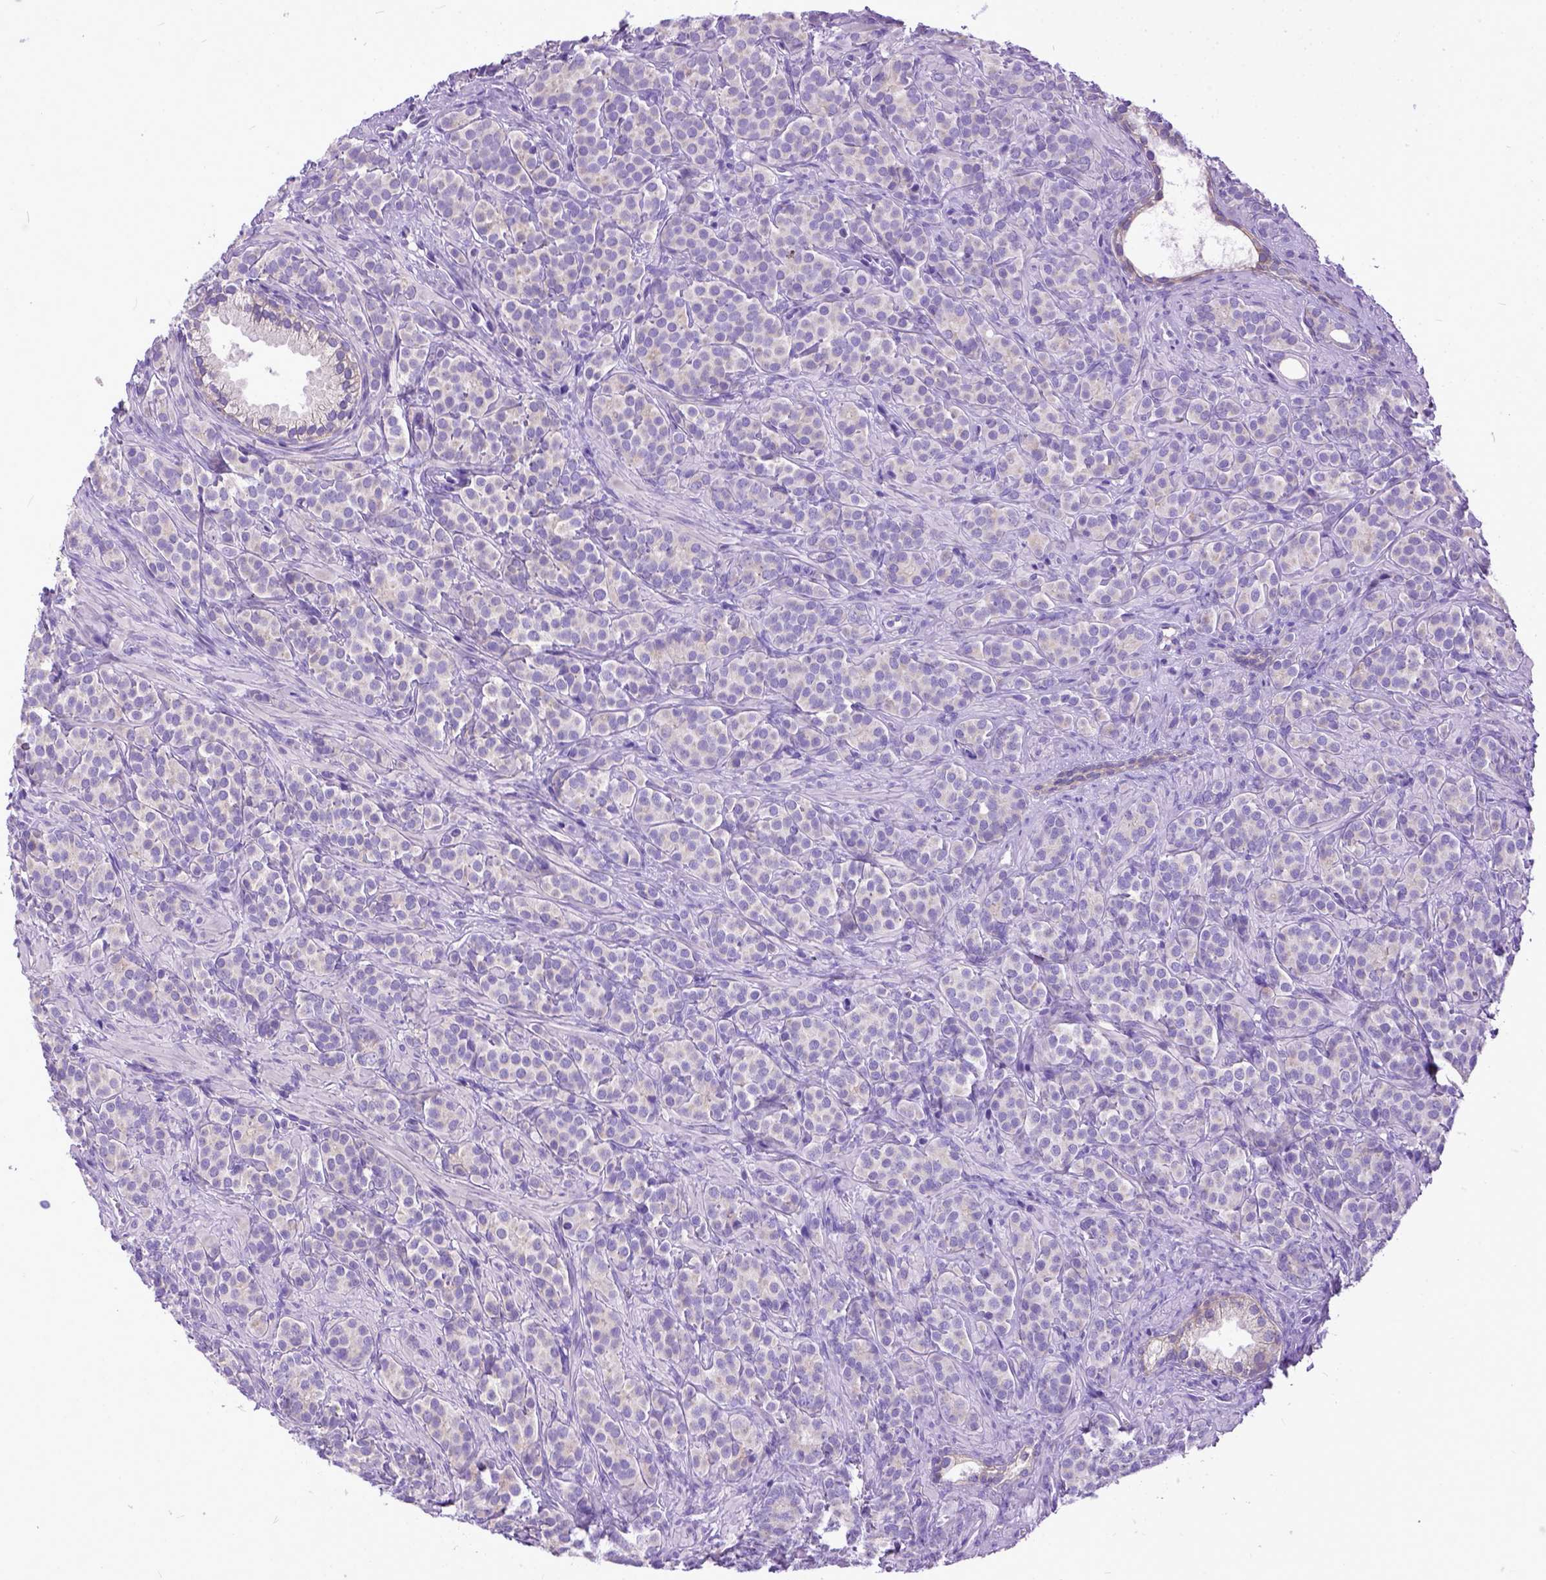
{"staining": {"intensity": "negative", "quantity": "none", "location": "none"}, "tissue": "prostate cancer", "cell_type": "Tumor cells", "image_type": "cancer", "snomed": [{"axis": "morphology", "description": "Adenocarcinoma, High grade"}, {"axis": "topography", "description": "Prostate"}], "caption": "A micrograph of prostate high-grade adenocarcinoma stained for a protein displays no brown staining in tumor cells.", "gene": "PPL", "patient": {"sex": "male", "age": 84}}